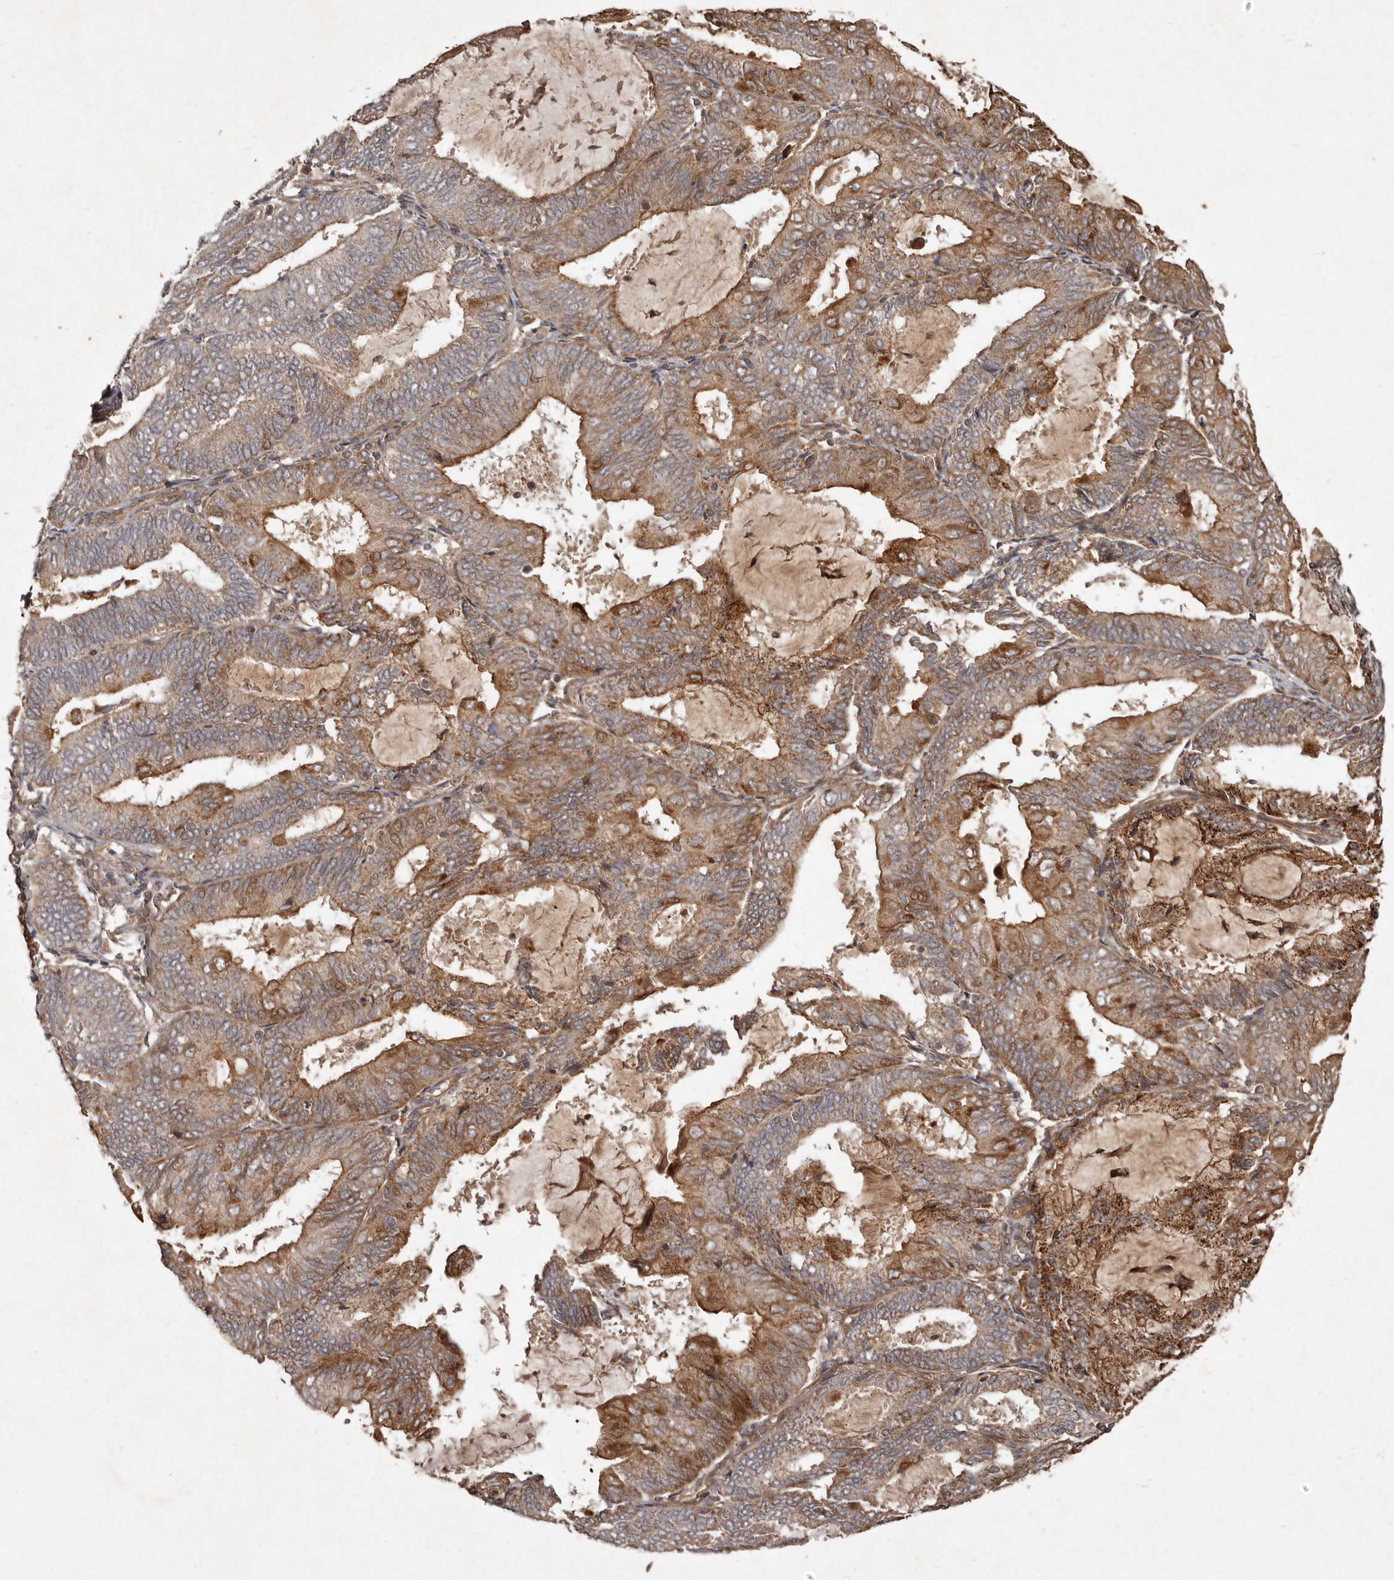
{"staining": {"intensity": "moderate", "quantity": ">75%", "location": "cytoplasmic/membranous"}, "tissue": "endometrial cancer", "cell_type": "Tumor cells", "image_type": "cancer", "snomed": [{"axis": "morphology", "description": "Adenocarcinoma, NOS"}, {"axis": "topography", "description": "Endometrium"}], "caption": "Human endometrial adenocarcinoma stained for a protein (brown) demonstrates moderate cytoplasmic/membranous positive staining in about >75% of tumor cells.", "gene": "SEMA3A", "patient": {"sex": "female", "age": 81}}